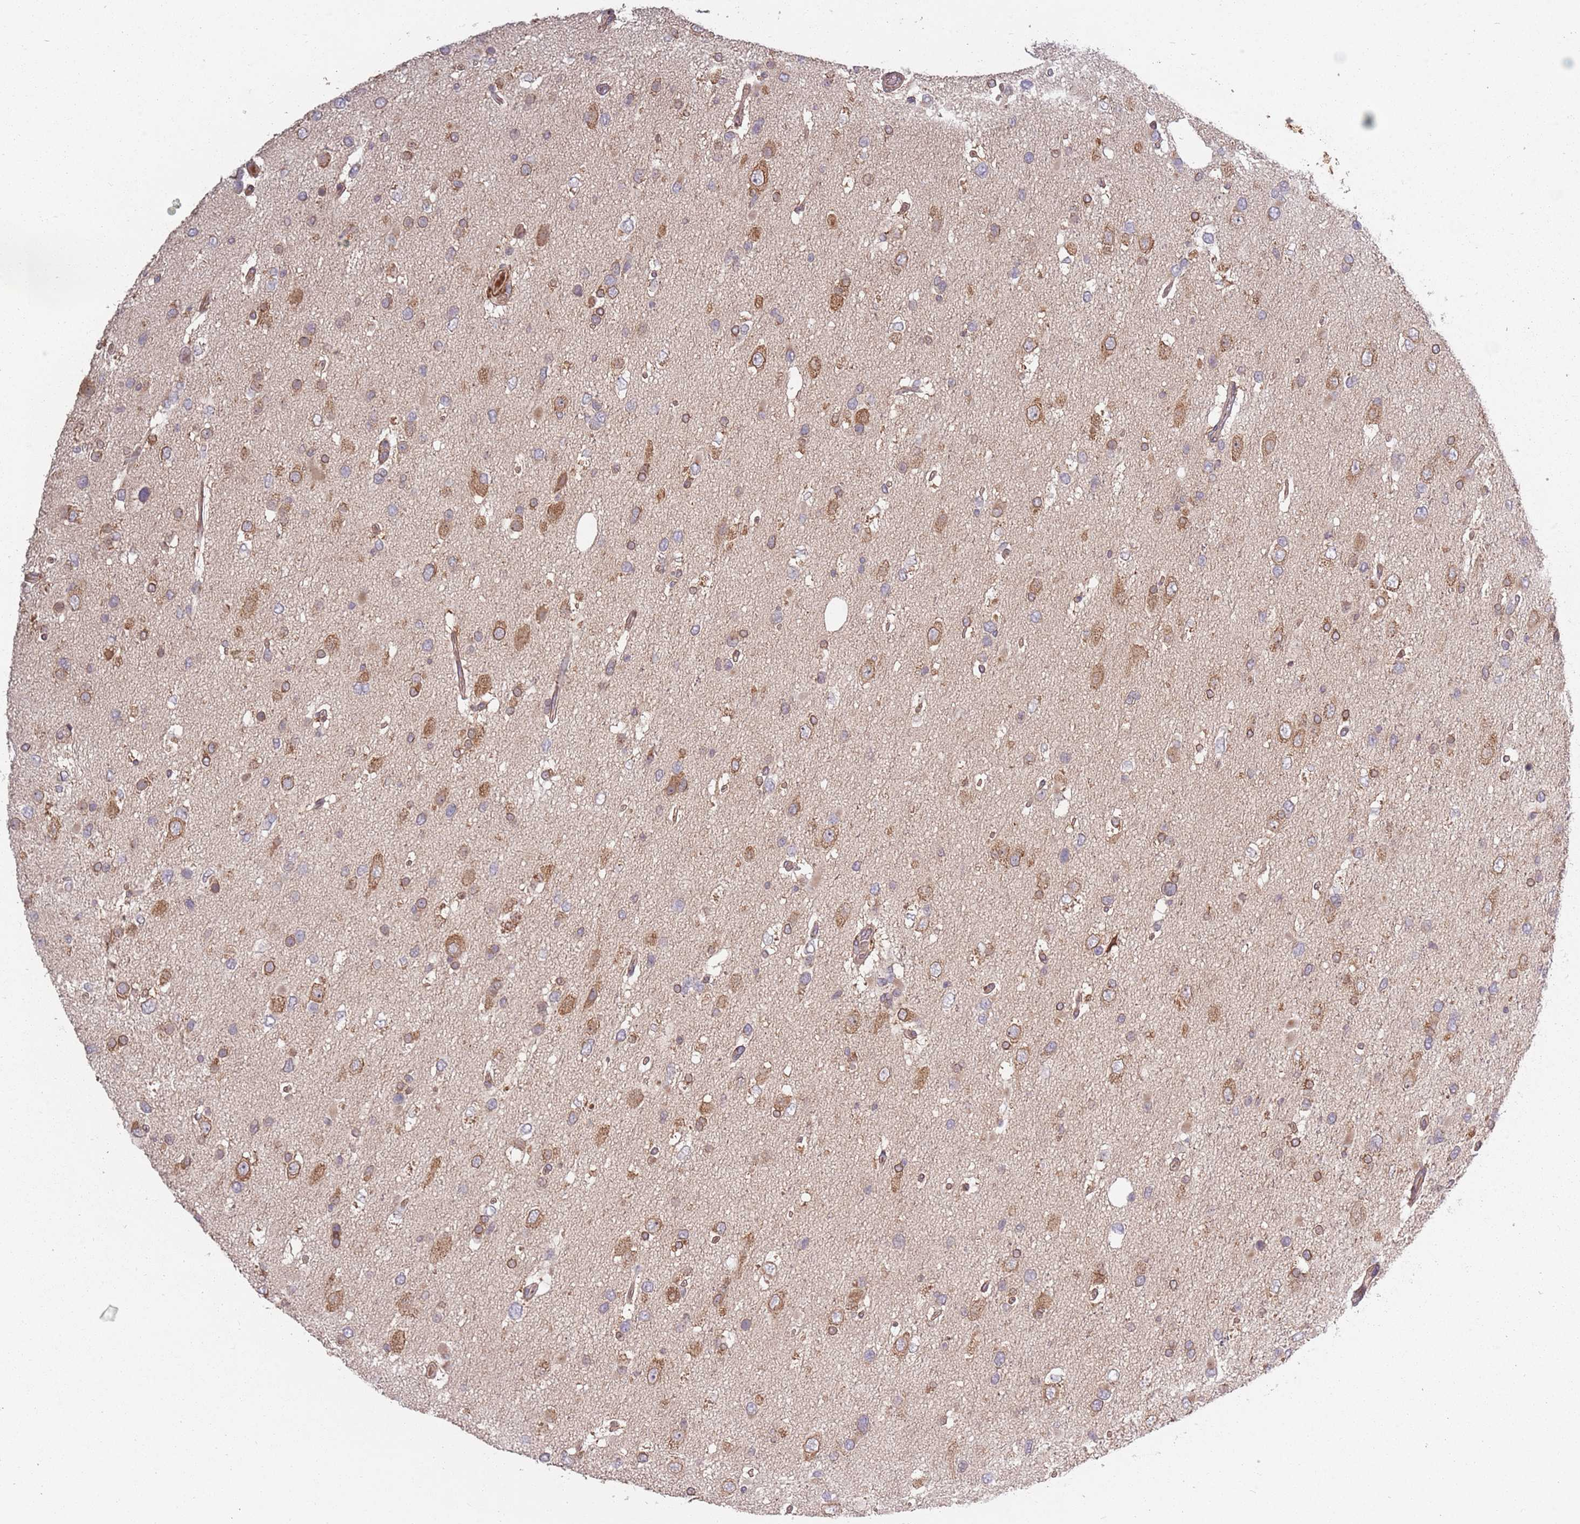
{"staining": {"intensity": "moderate", "quantity": ">75%", "location": "cytoplasmic/membranous"}, "tissue": "glioma", "cell_type": "Tumor cells", "image_type": "cancer", "snomed": [{"axis": "morphology", "description": "Glioma, malignant, High grade"}, {"axis": "topography", "description": "Brain"}], "caption": "Brown immunohistochemical staining in human glioma exhibits moderate cytoplasmic/membranous positivity in about >75% of tumor cells. (DAB IHC with brightfield microscopy, high magnification).", "gene": "PLD6", "patient": {"sex": "male", "age": 53}}